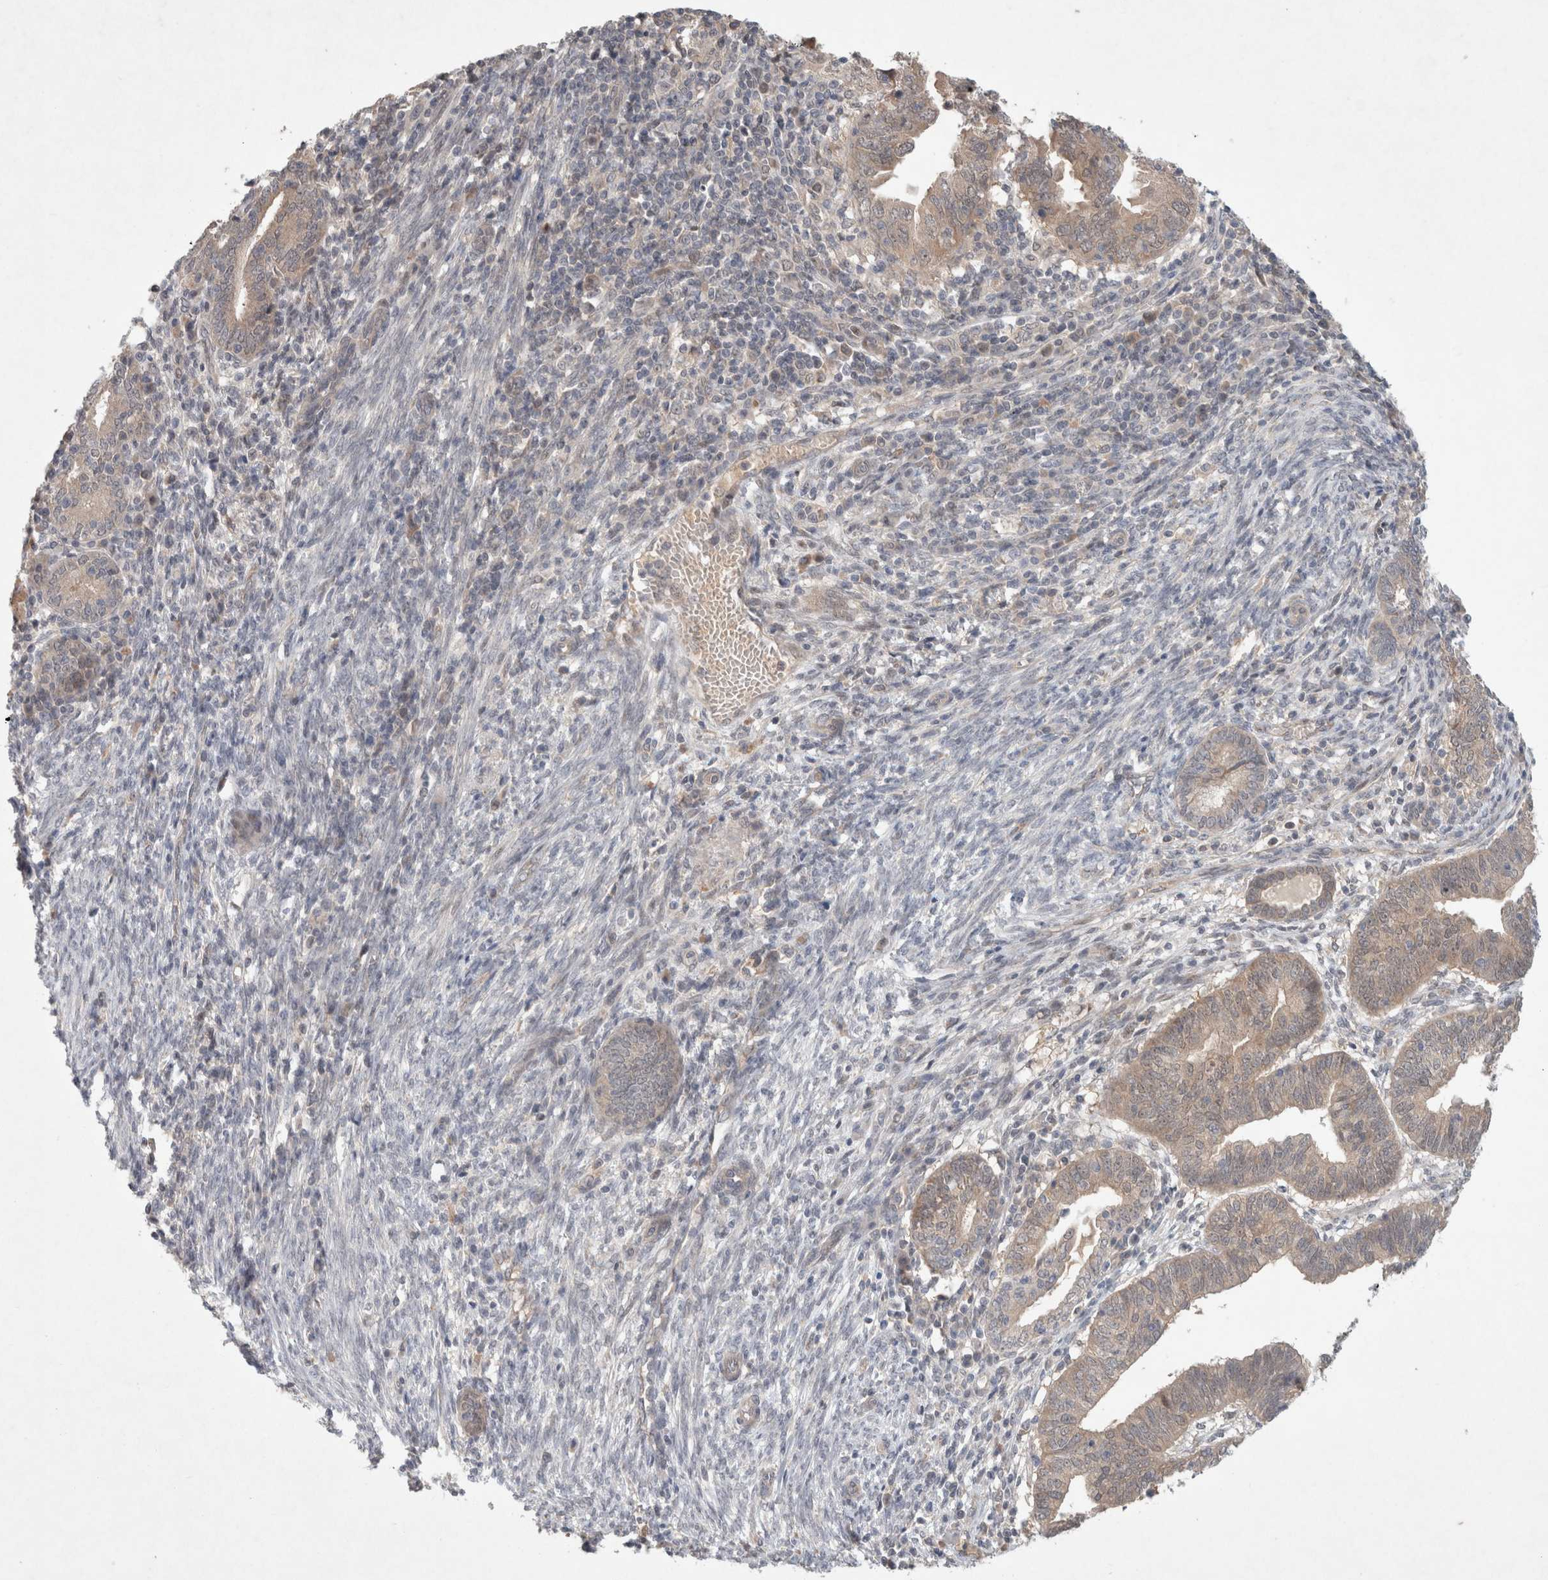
{"staining": {"intensity": "moderate", "quantity": ">75%", "location": "cytoplasmic/membranous"}, "tissue": "endometrial cancer", "cell_type": "Tumor cells", "image_type": "cancer", "snomed": [{"axis": "morphology", "description": "Adenocarcinoma, NOS"}, {"axis": "topography", "description": "Uterus"}], "caption": "Protein analysis of adenocarcinoma (endometrial) tissue shows moderate cytoplasmic/membranous positivity in about >75% of tumor cells.", "gene": "RASAL2", "patient": {"sex": "female", "age": 77}}